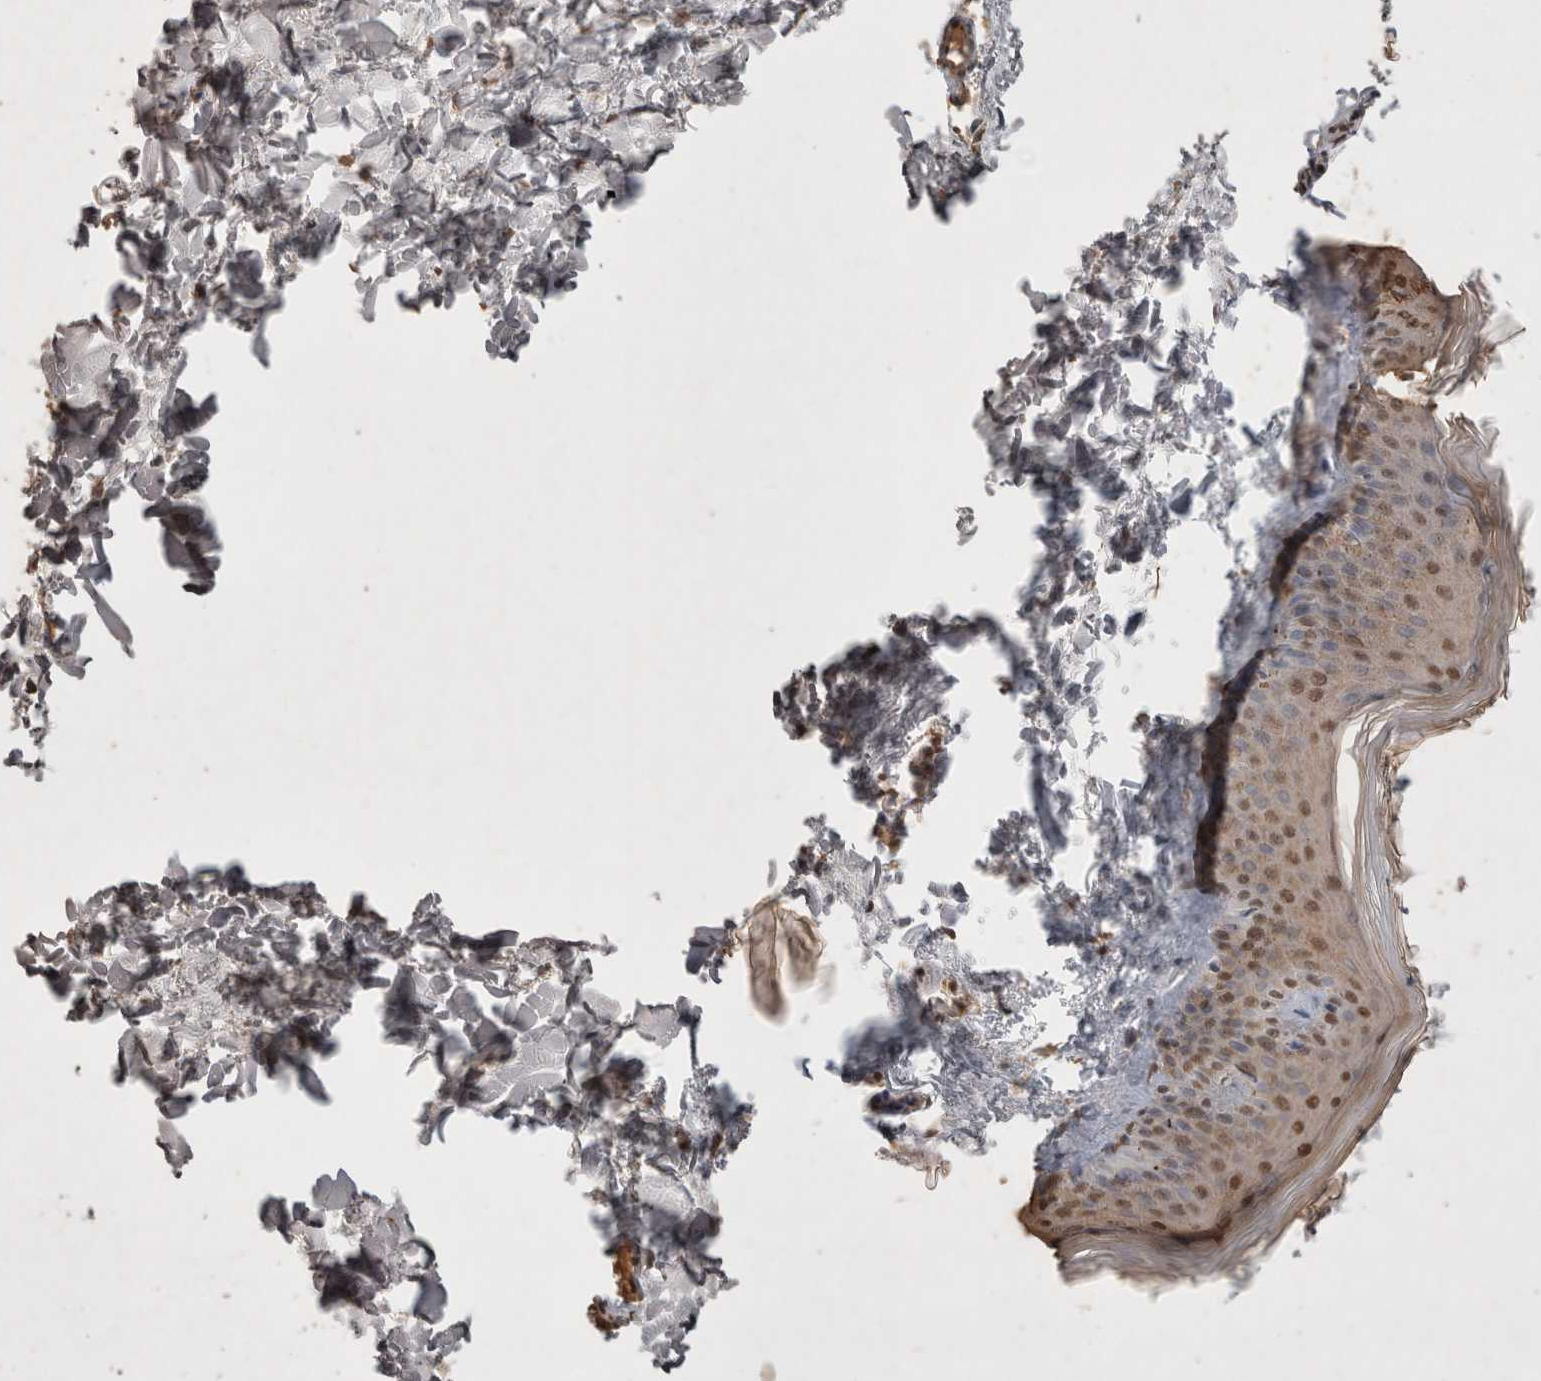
{"staining": {"intensity": "moderate", "quantity": ">75%", "location": "cytoplasmic/membranous,nuclear"}, "tissue": "skin", "cell_type": "Keratinocytes", "image_type": "normal", "snomed": [{"axis": "morphology", "description": "Normal tissue, NOS"}, {"axis": "topography", "description": "Skin"}], "caption": "DAB (3,3'-diaminobenzidine) immunohistochemical staining of unremarkable human skin shows moderate cytoplasmic/membranous,nuclear protein expression in about >75% of keratinocytes.", "gene": "MLX", "patient": {"sex": "female", "age": 27}}